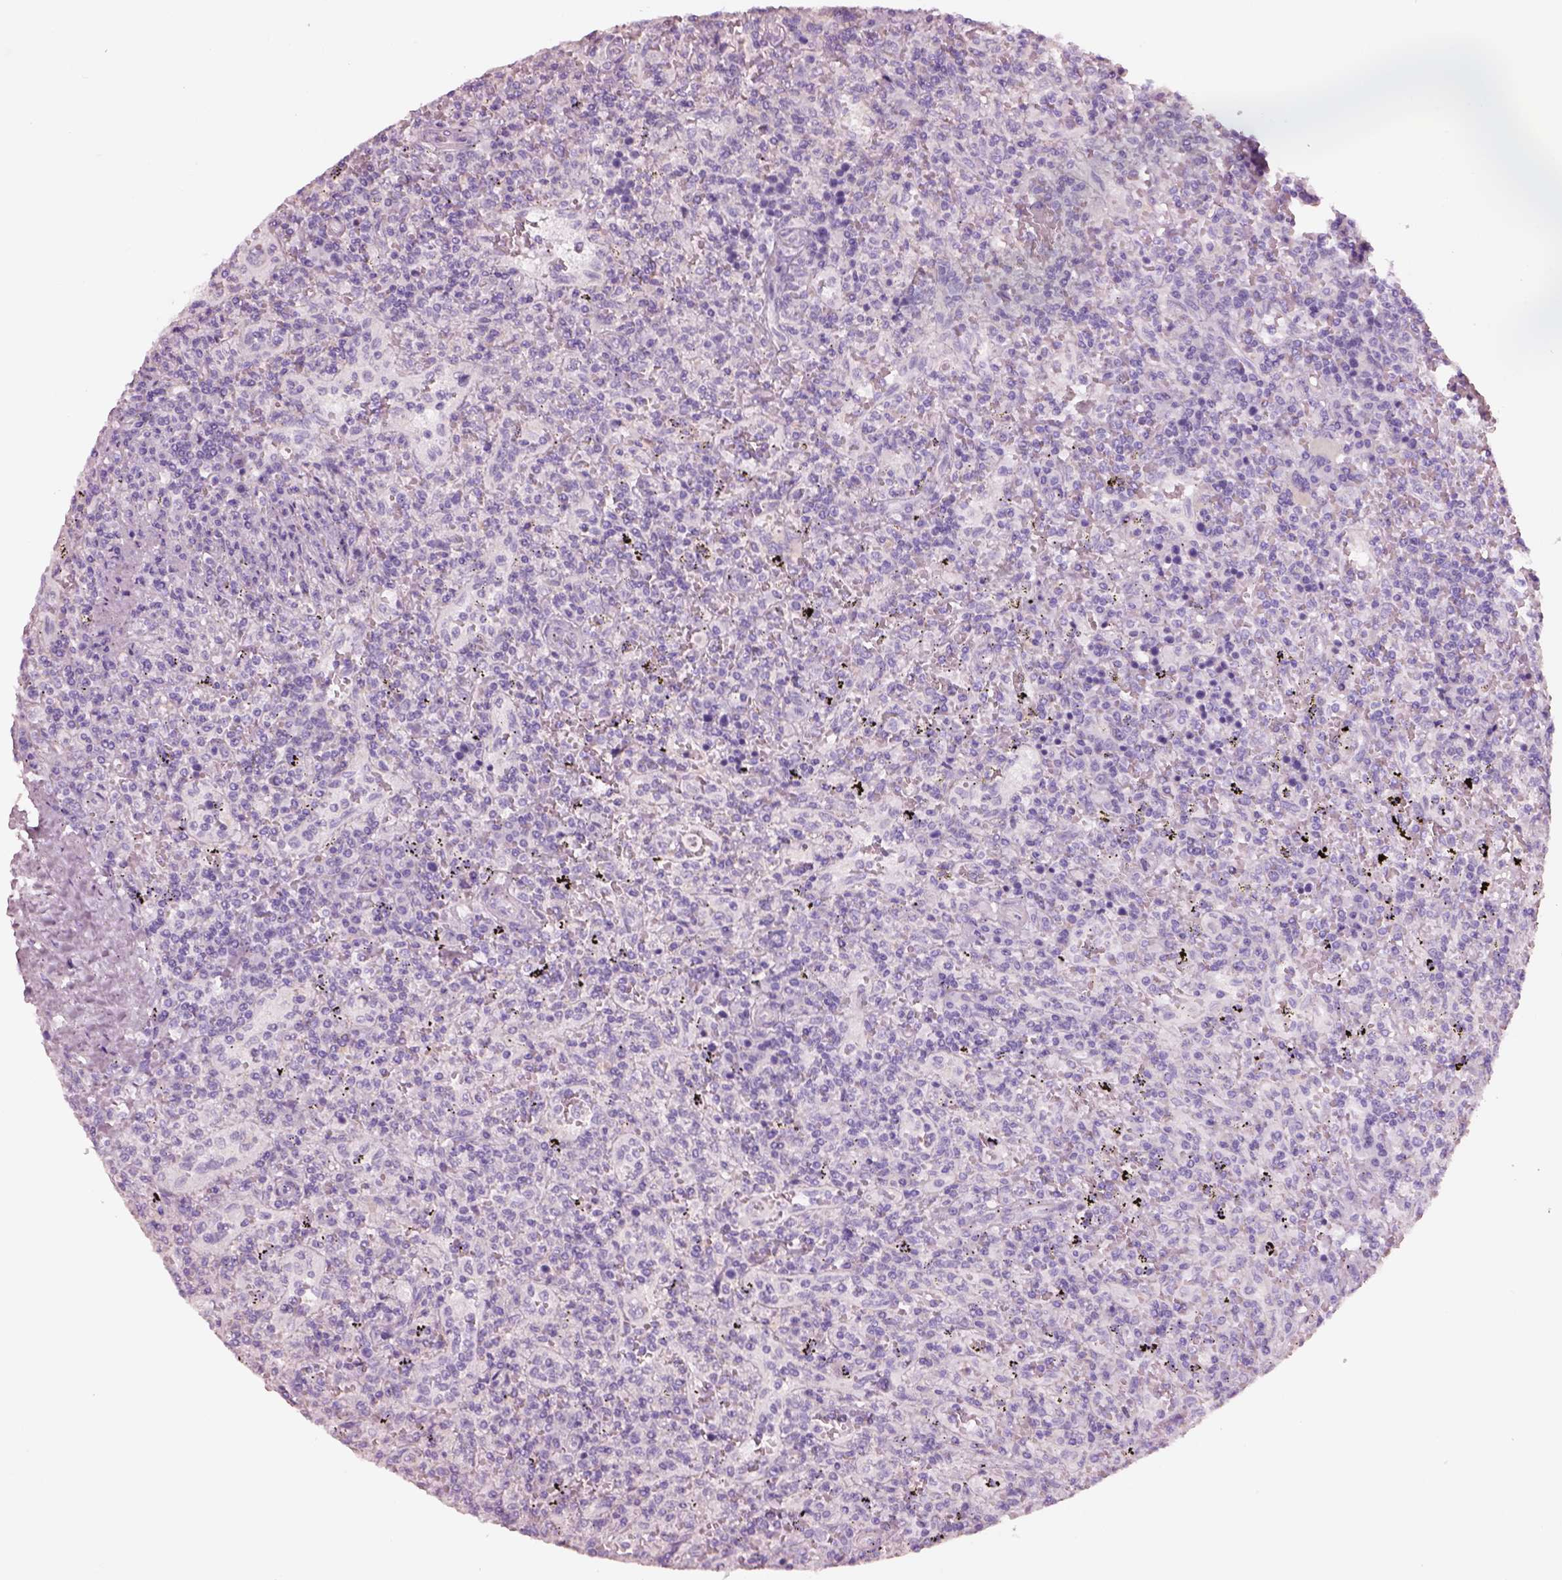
{"staining": {"intensity": "negative", "quantity": "none", "location": "none"}, "tissue": "lymphoma", "cell_type": "Tumor cells", "image_type": "cancer", "snomed": [{"axis": "morphology", "description": "Malignant lymphoma, non-Hodgkin's type, Low grade"}, {"axis": "topography", "description": "Spleen"}], "caption": "Histopathology image shows no protein expression in tumor cells of lymphoma tissue.", "gene": "PNOC", "patient": {"sex": "male", "age": 62}}